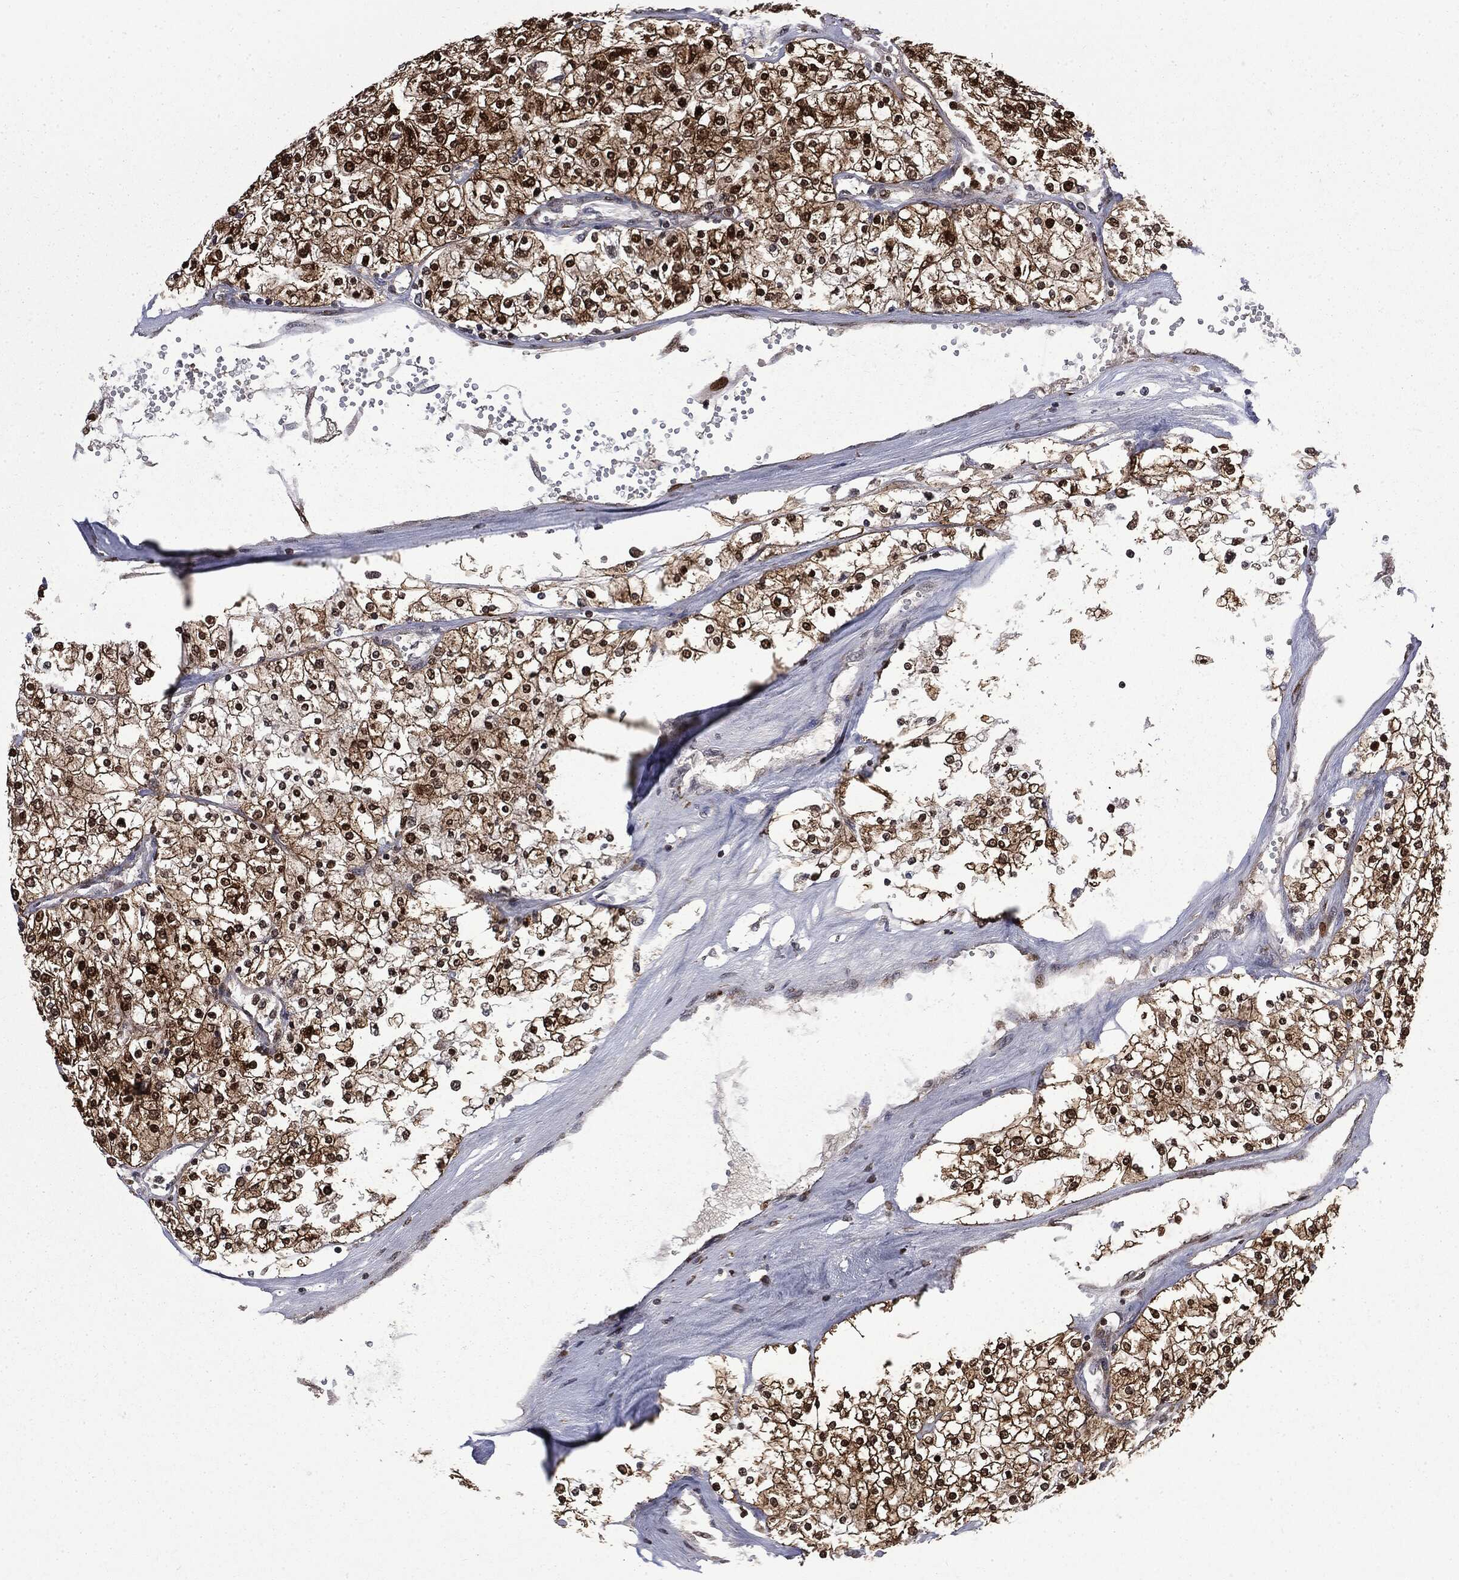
{"staining": {"intensity": "moderate", "quantity": ">75%", "location": "cytoplasmic/membranous,nuclear"}, "tissue": "renal cancer", "cell_type": "Tumor cells", "image_type": "cancer", "snomed": [{"axis": "morphology", "description": "Adenocarcinoma, NOS"}, {"axis": "topography", "description": "Kidney"}], "caption": "A high-resolution image shows IHC staining of renal cancer (adenocarcinoma), which shows moderate cytoplasmic/membranous and nuclear positivity in about >75% of tumor cells.", "gene": "GPI", "patient": {"sex": "male", "age": 80}}